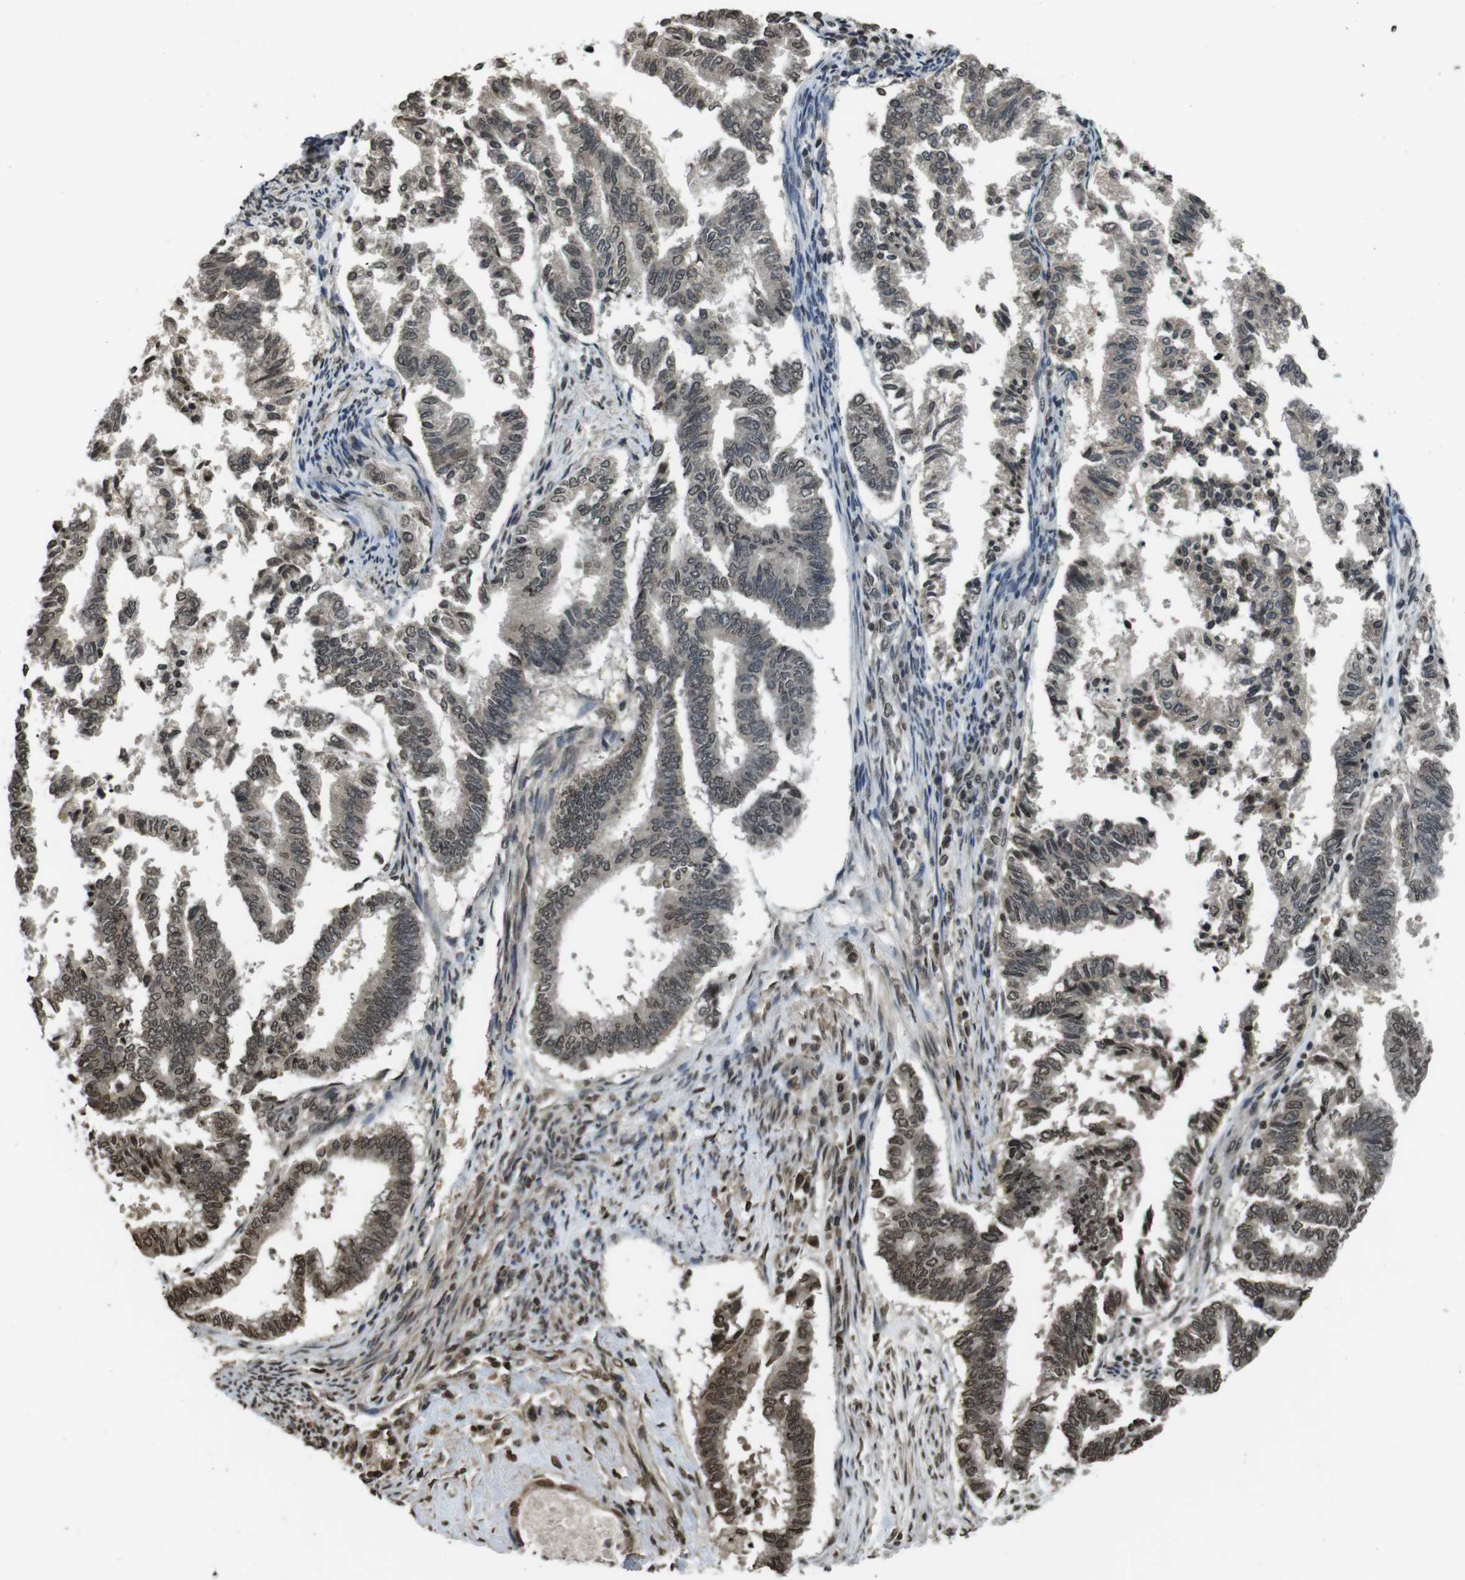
{"staining": {"intensity": "moderate", "quantity": "25%-75%", "location": "nuclear"}, "tissue": "endometrial cancer", "cell_type": "Tumor cells", "image_type": "cancer", "snomed": [{"axis": "morphology", "description": "Necrosis, NOS"}, {"axis": "morphology", "description": "Adenocarcinoma, NOS"}, {"axis": "topography", "description": "Endometrium"}], "caption": "Human adenocarcinoma (endometrial) stained with a brown dye exhibits moderate nuclear positive expression in approximately 25%-75% of tumor cells.", "gene": "MAF", "patient": {"sex": "female", "age": 79}}